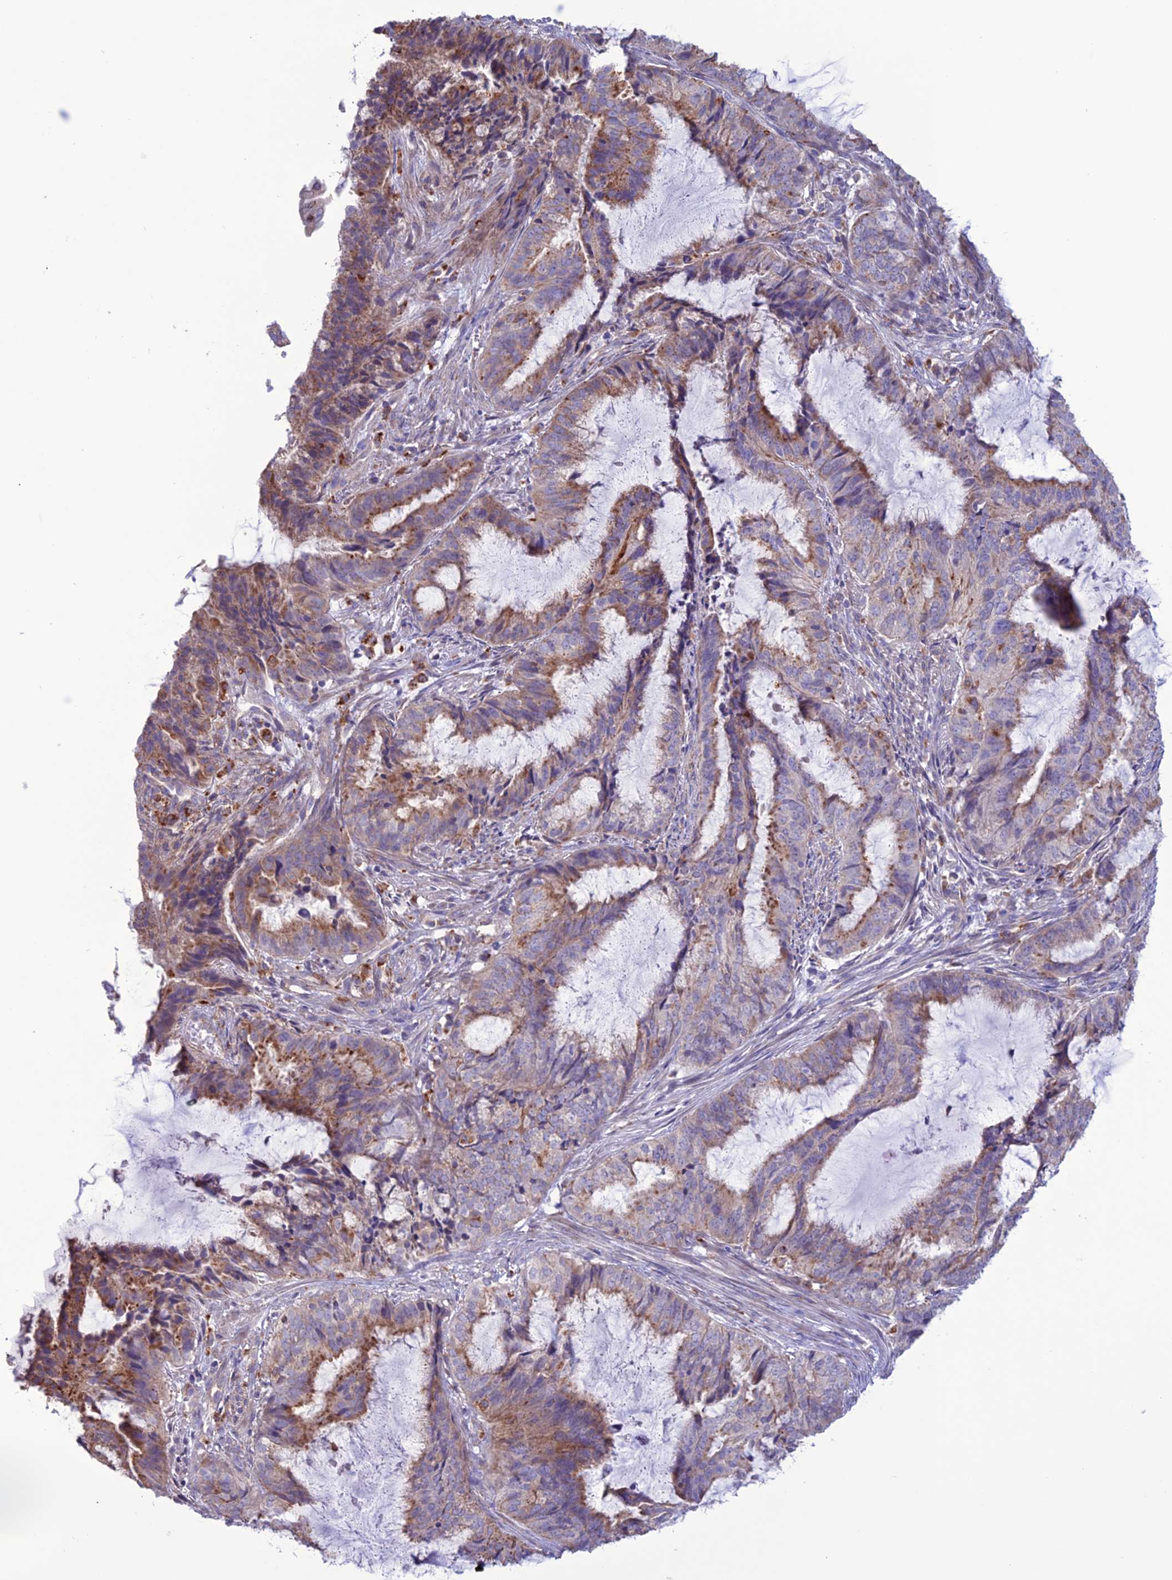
{"staining": {"intensity": "moderate", "quantity": "<25%", "location": "cytoplasmic/membranous"}, "tissue": "endometrial cancer", "cell_type": "Tumor cells", "image_type": "cancer", "snomed": [{"axis": "morphology", "description": "Adenocarcinoma, NOS"}, {"axis": "topography", "description": "Endometrium"}], "caption": "Endometrial cancer stained with IHC displays moderate cytoplasmic/membranous staining in approximately <25% of tumor cells.", "gene": "CLCN7", "patient": {"sex": "female", "age": 51}}